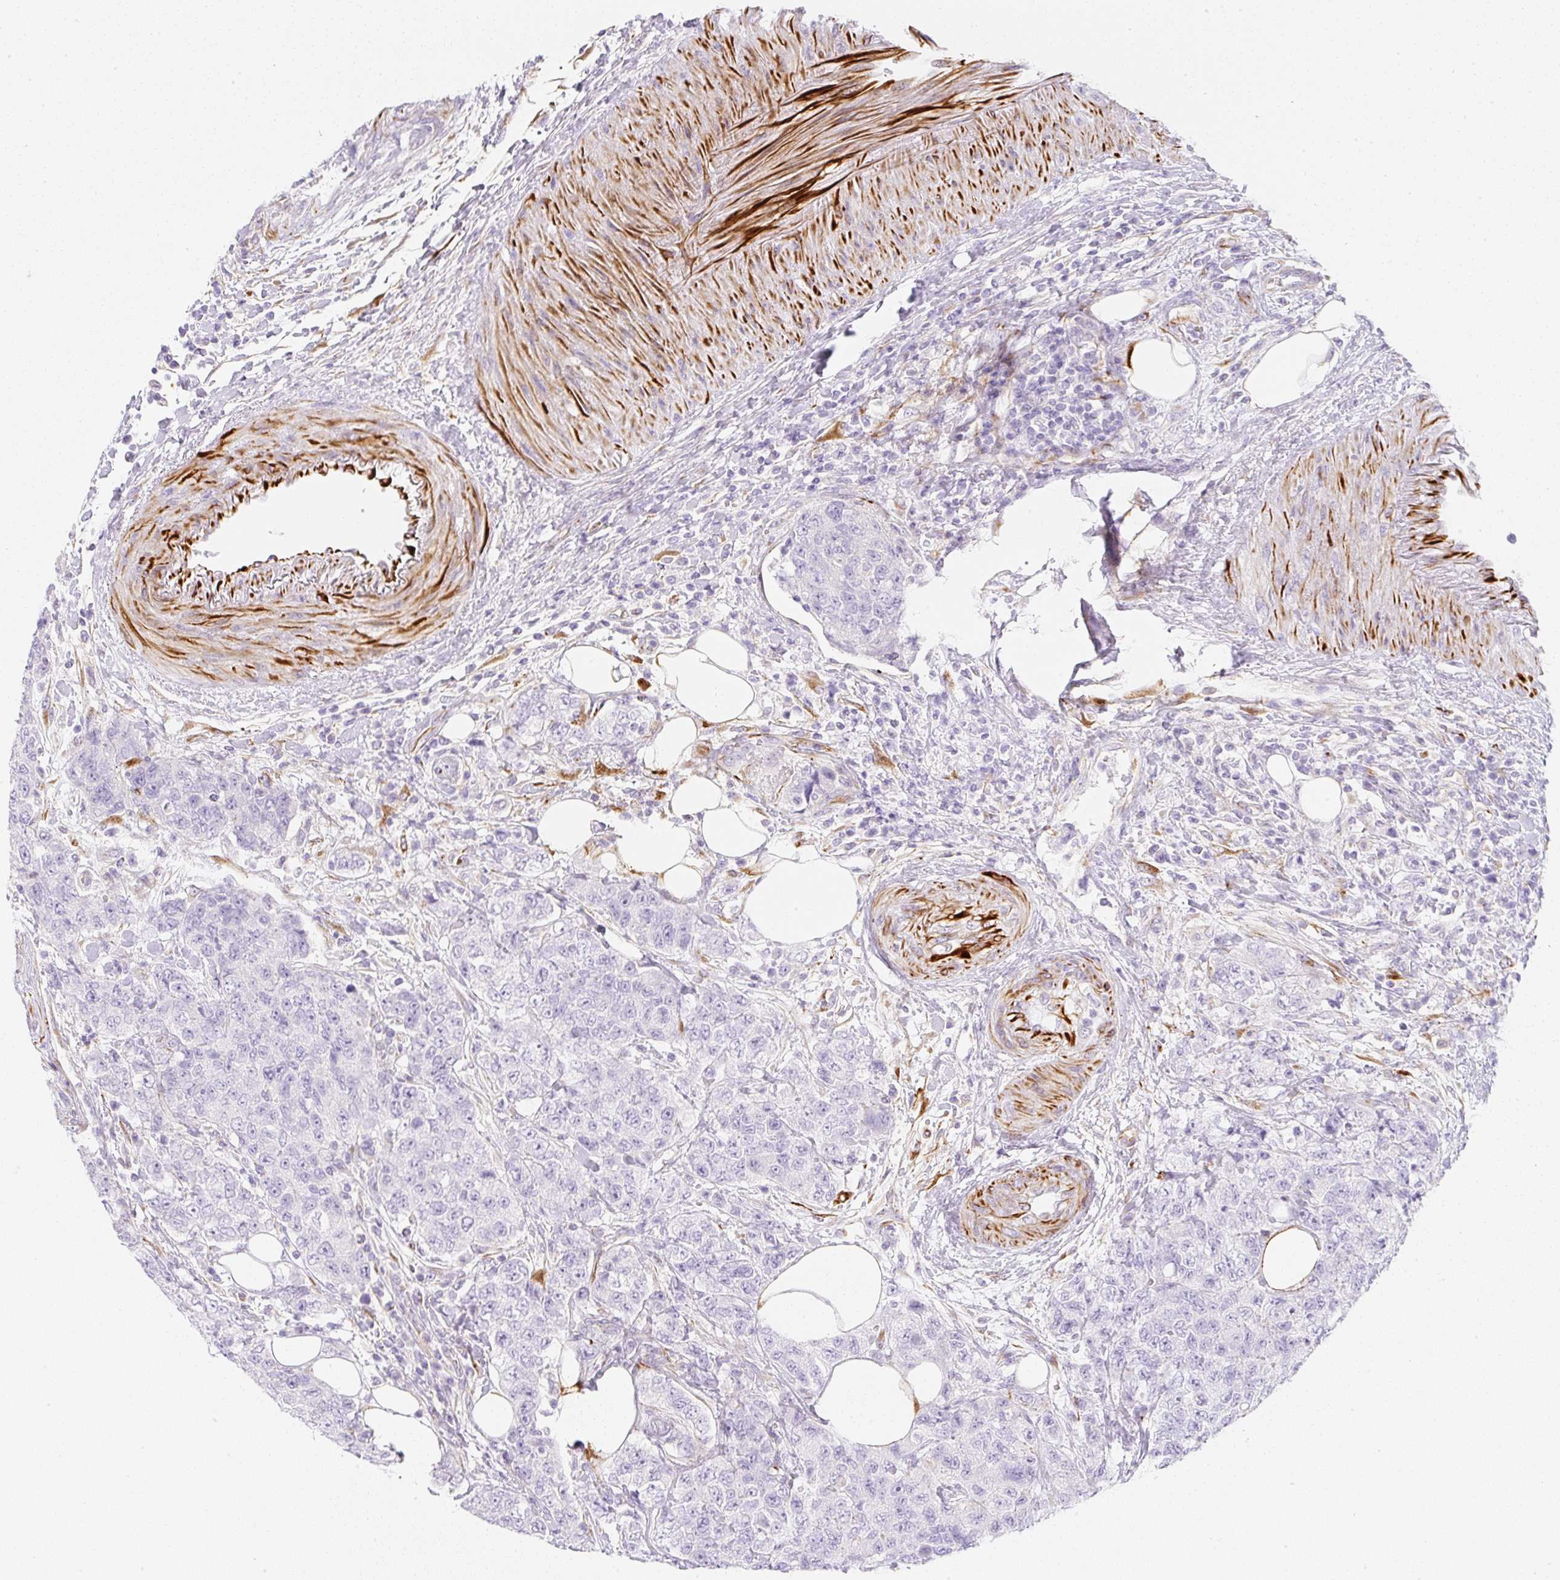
{"staining": {"intensity": "negative", "quantity": "none", "location": "none"}, "tissue": "urothelial cancer", "cell_type": "Tumor cells", "image_type": "cancer", "snomed": [{"axis": "morphology", "description": "Urothelial carcinoma, High grade"}, {"axis": "topography", "description": "Urinary bladder"}], "caption": "An immunohistochemistry image of urothelial cancer is shown. There is no staining in tumor cells of urothelial cancer. (DAB (3,3'-diaminobenzidine) immunohistochemistry (IHC), high magnification).", "gene": "ZNF689", "patient": {"sex": "female", "age": 78}}